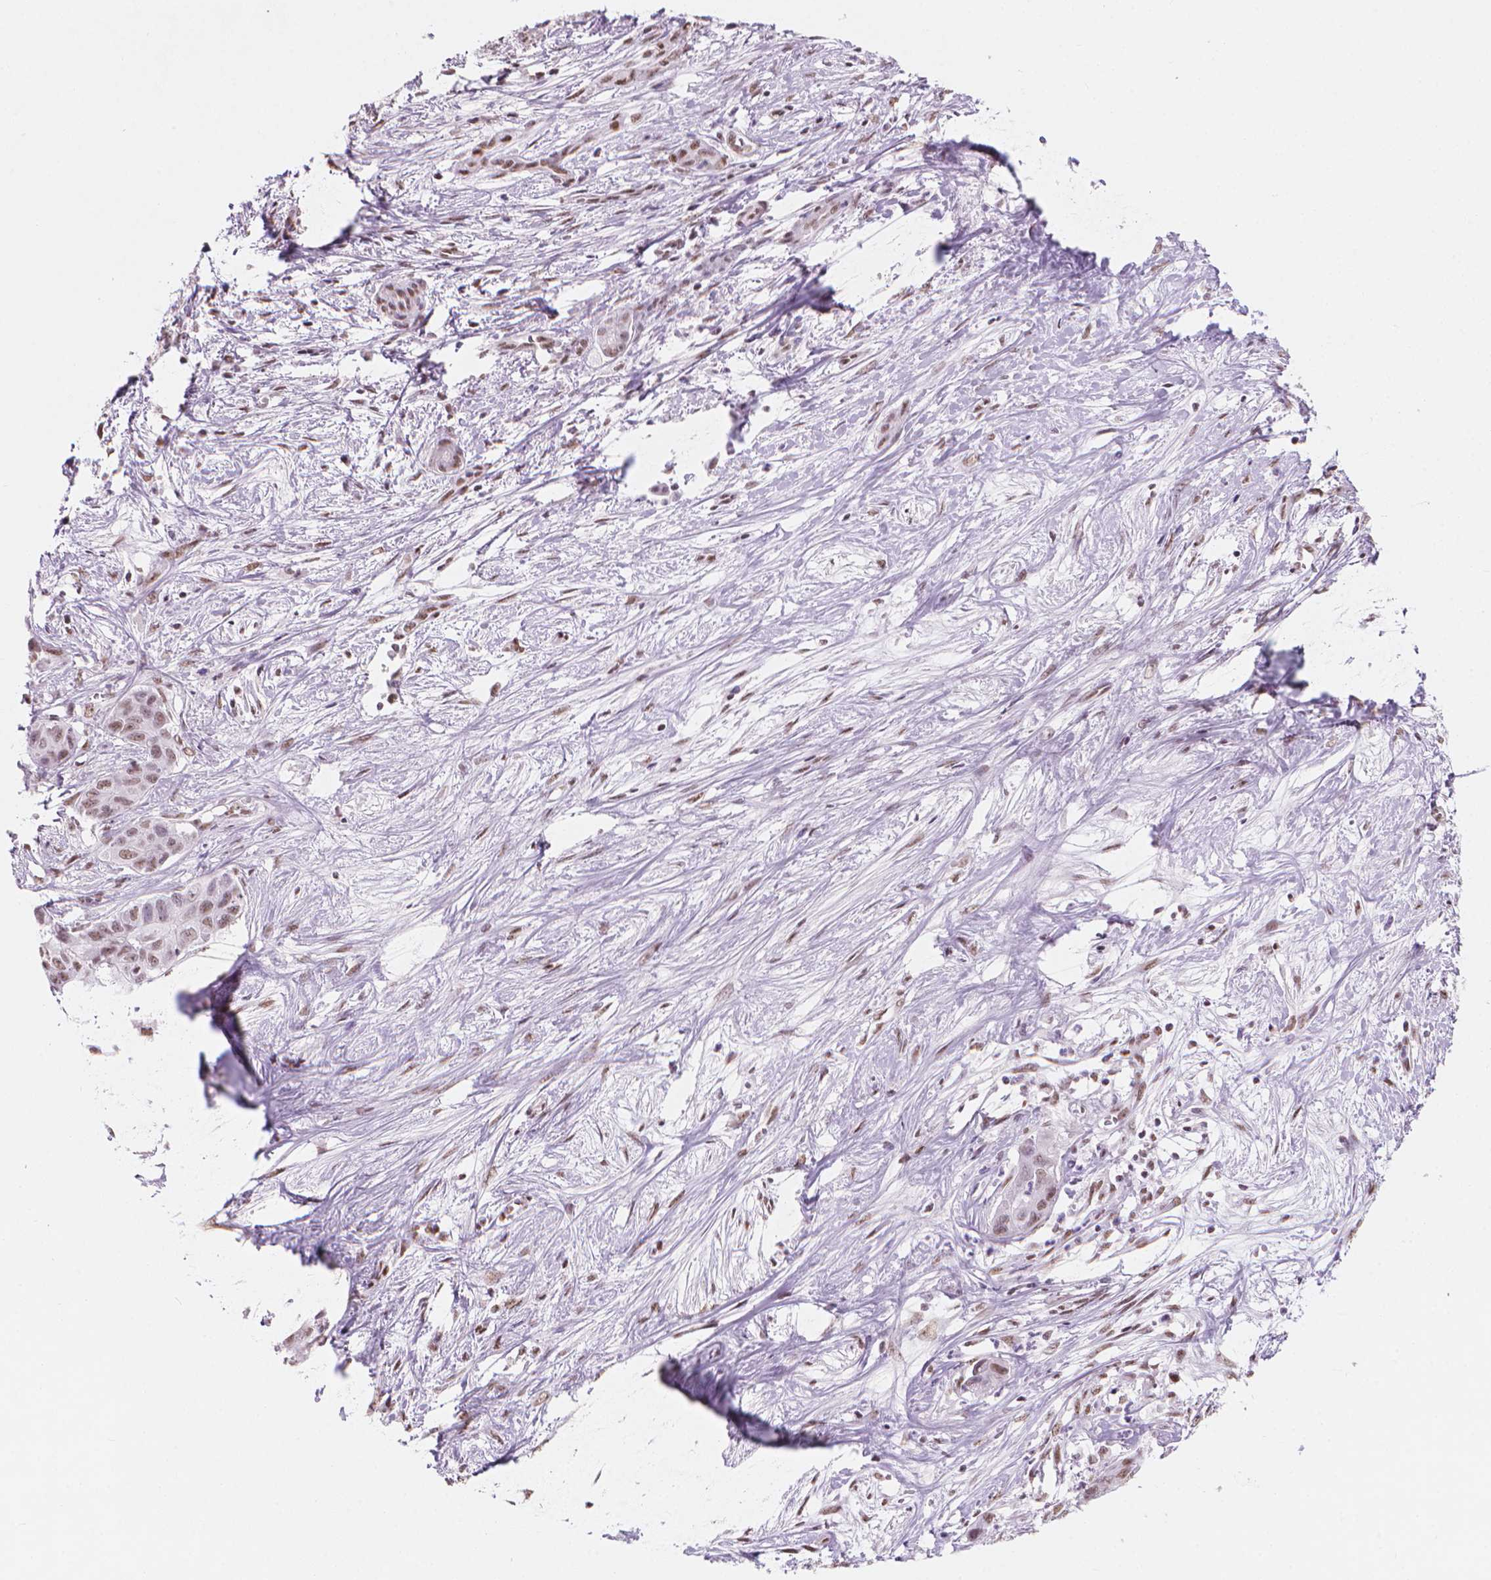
{"staining": {"intensity": "moderate", "quantity": "25%-75%", "location": "nuclear"}, "tissue": "liver cancer", "cell_type": "Tumor cells", "image_type": "cancer", "snomed": [{"axis": "morphology", "description": "Cholangiocarcinoma"}, {"axis": "topography", "description": "Liver"}], "caption": "Immunohistochemistry (IHC) (DAB) staining of human liver cholangiocarcinoma displays moderate nuclear protein positivity in approximately 25%-75% of tumor cells. (brown staining indicates protein expression, while blue staining denotes nuclei).", "gene": "PIAS2", "patient": {"sex": "female", "age": 65}}